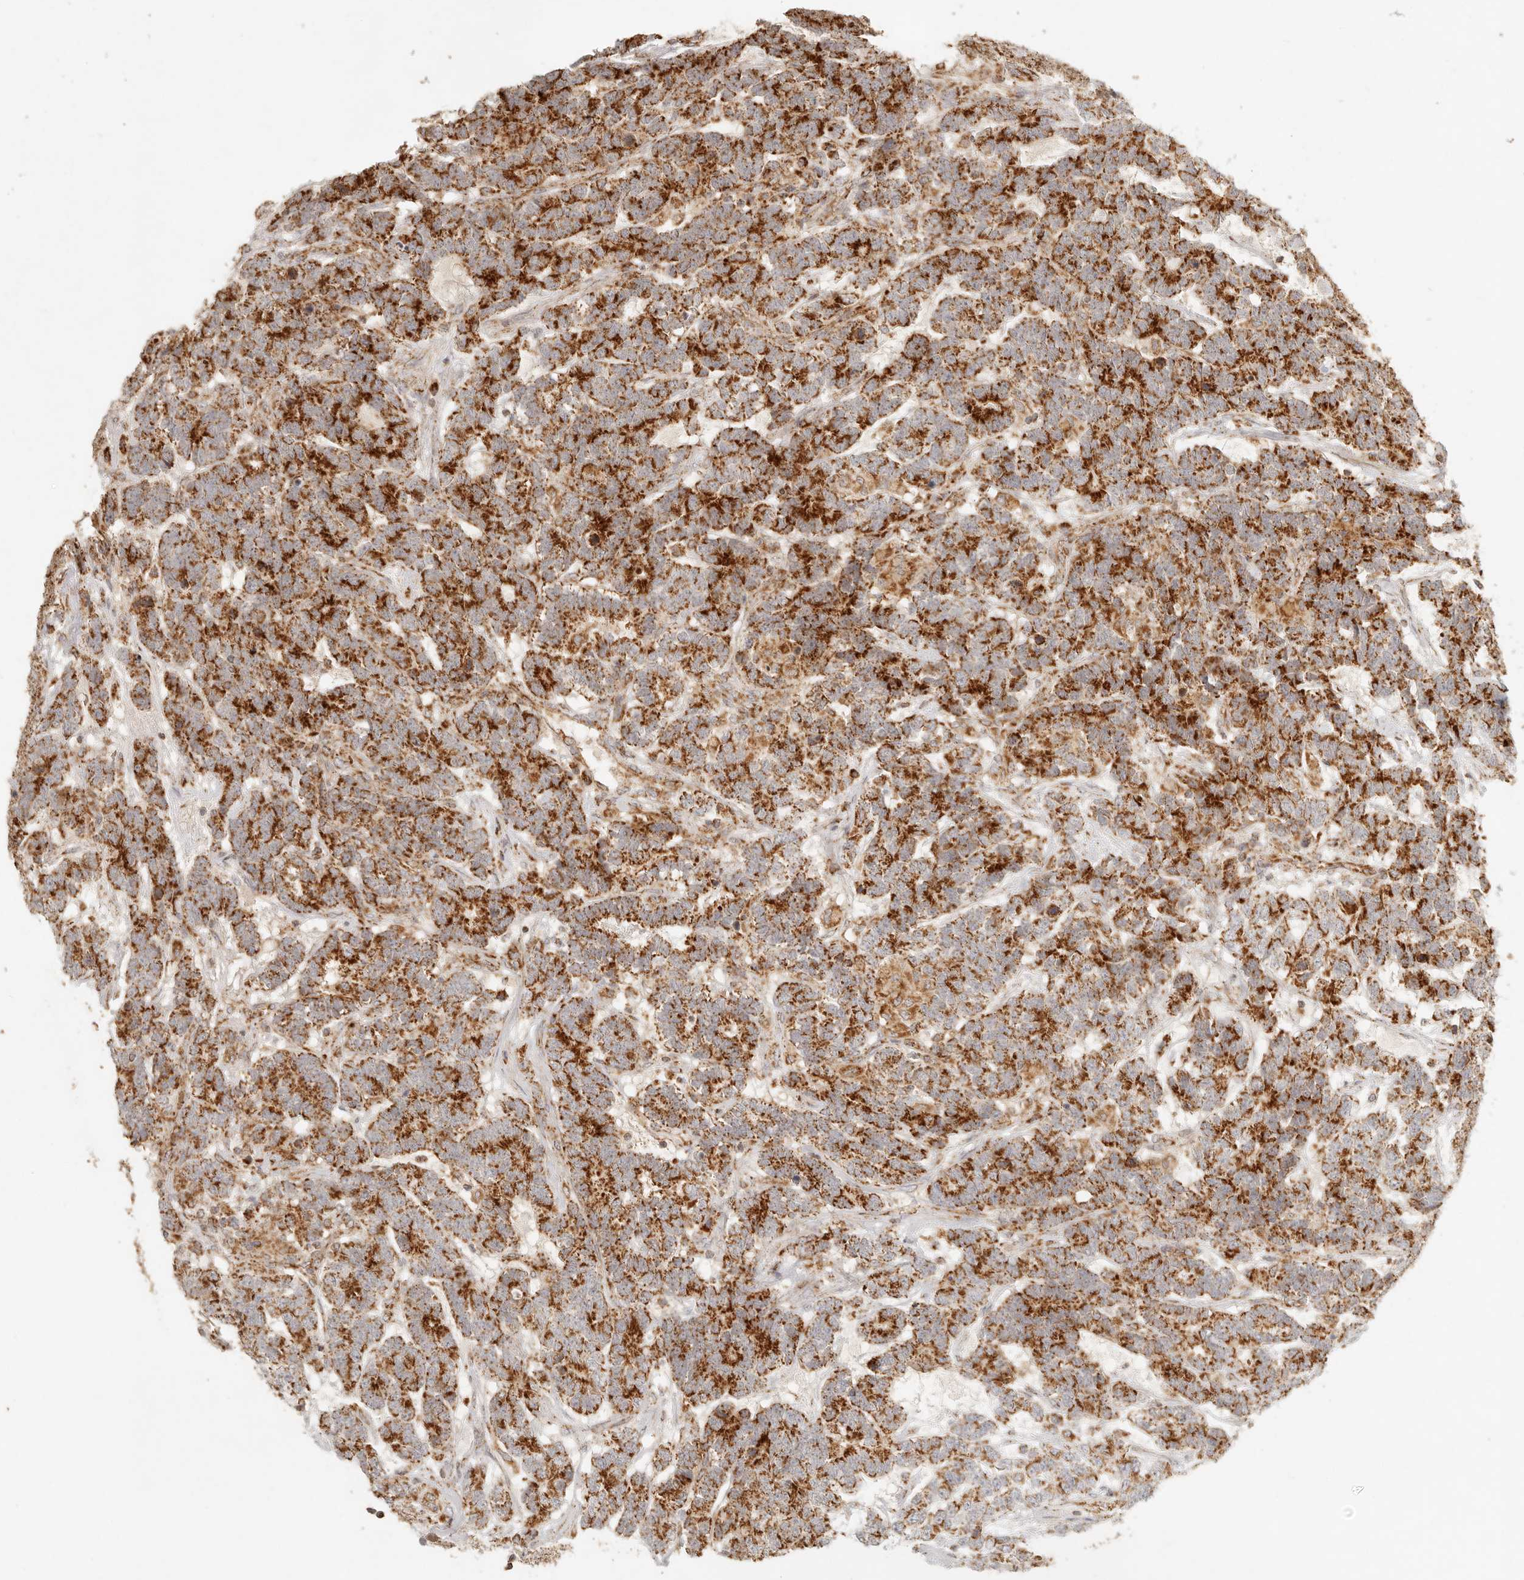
{"staining": {"intensity": "strong", "quantity": ">75%", "location": "cytoplasmic/membranous"}, "tissue": "testis cancer", "cell_type": "Tumor cells", "image_type": "cancer", "snomed": [{"axis": "morphology", "description": "Carcinoma, Embryonal, NOS"}, {"axis": "topography", "description": "Testis"}], "caption": "Testis cancer stained with DAB IHC demonstrates high levels of strong cytoplasmic/membranous positivity in approximately >75% of tumor cells. (Stains: DAB (3,3'-diaminobenzidine) in brown, nuclei in blue, Microscopy: brightfield microscopy at high magnification).", "gene": "MRPL55", "patient": {"sex": "male", "age": 26}}